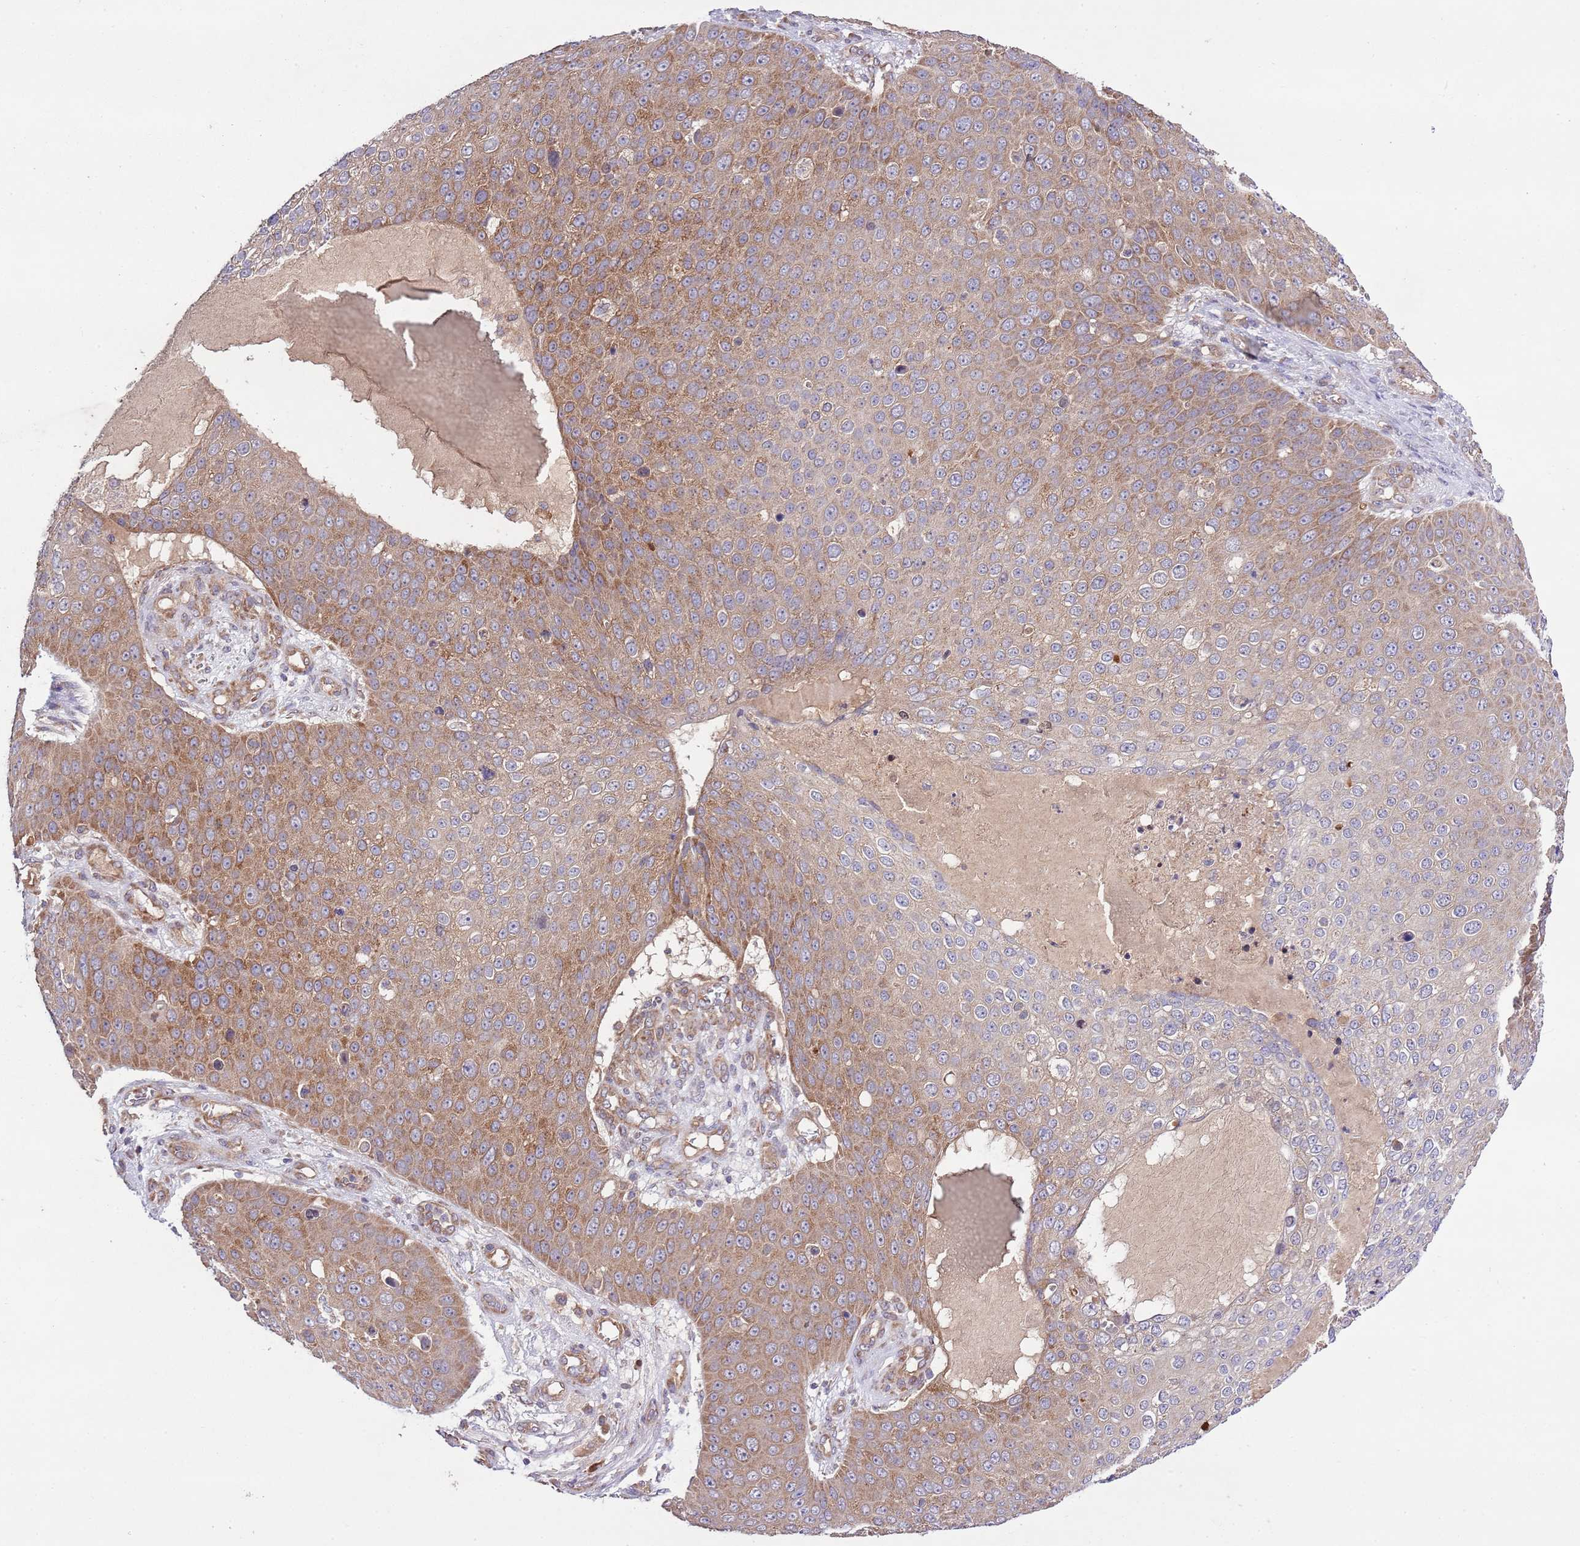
{"staining": {"intensity": "moderate", "quantity": ">75%", "location": "cytoplasmic/membranous"}, "tissue": "skin cancer", "cell_type": "Tumor cells", "image_type": "cancer", "snomed": [{"axis": "morphology", "description": "Squamous cell carcinoma, NOS"}, {"axis": "topography", "description": "Skin"}], "caption": "DAB (3,3'-diaminobenzidine) immunohistochemical staining of human squamous cell carcinoma (skin) shows moderate cytoplasmic/membranous protein positivity in about >75% of tumor cells.", "gene": "MFNG", "patient": {"sex": "male", "age": 71}}